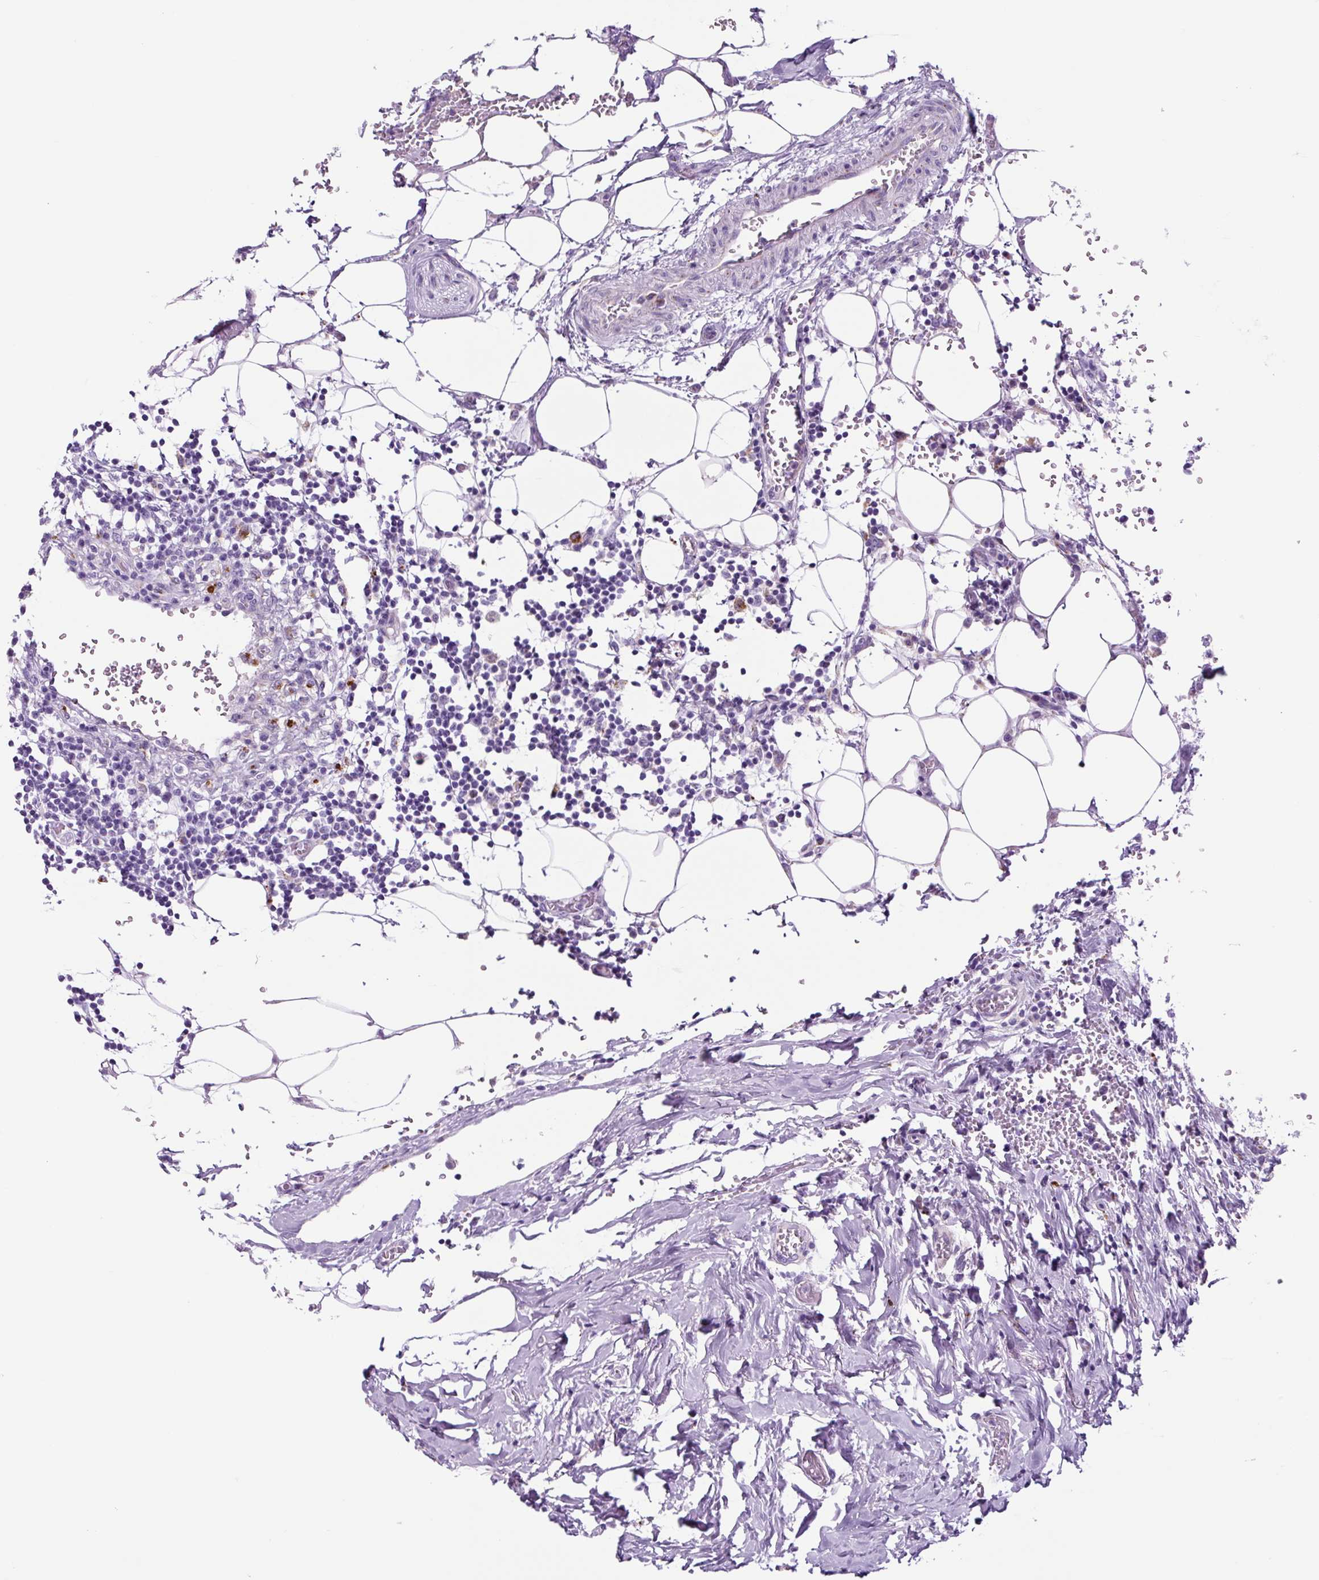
{"staining": {"intensity": "negative", "quantity": "none", "location": "none"}, "tissue": "urothelial cancer", "cell_type": "Tumor cells", "image_type": "cancer", "snomed": [{"axis": "morphology", "description": "Urothelial carcinoma, High grade"}, {"axis": "topography", "description": "Urinary bladder"}], "caption": "This is a image of IHC staining of high-grade urothelial carcinoma, which shows no expression in tumor cells.", "gene": "LCN10", "patient": {"sex": "male", "age": 64}}